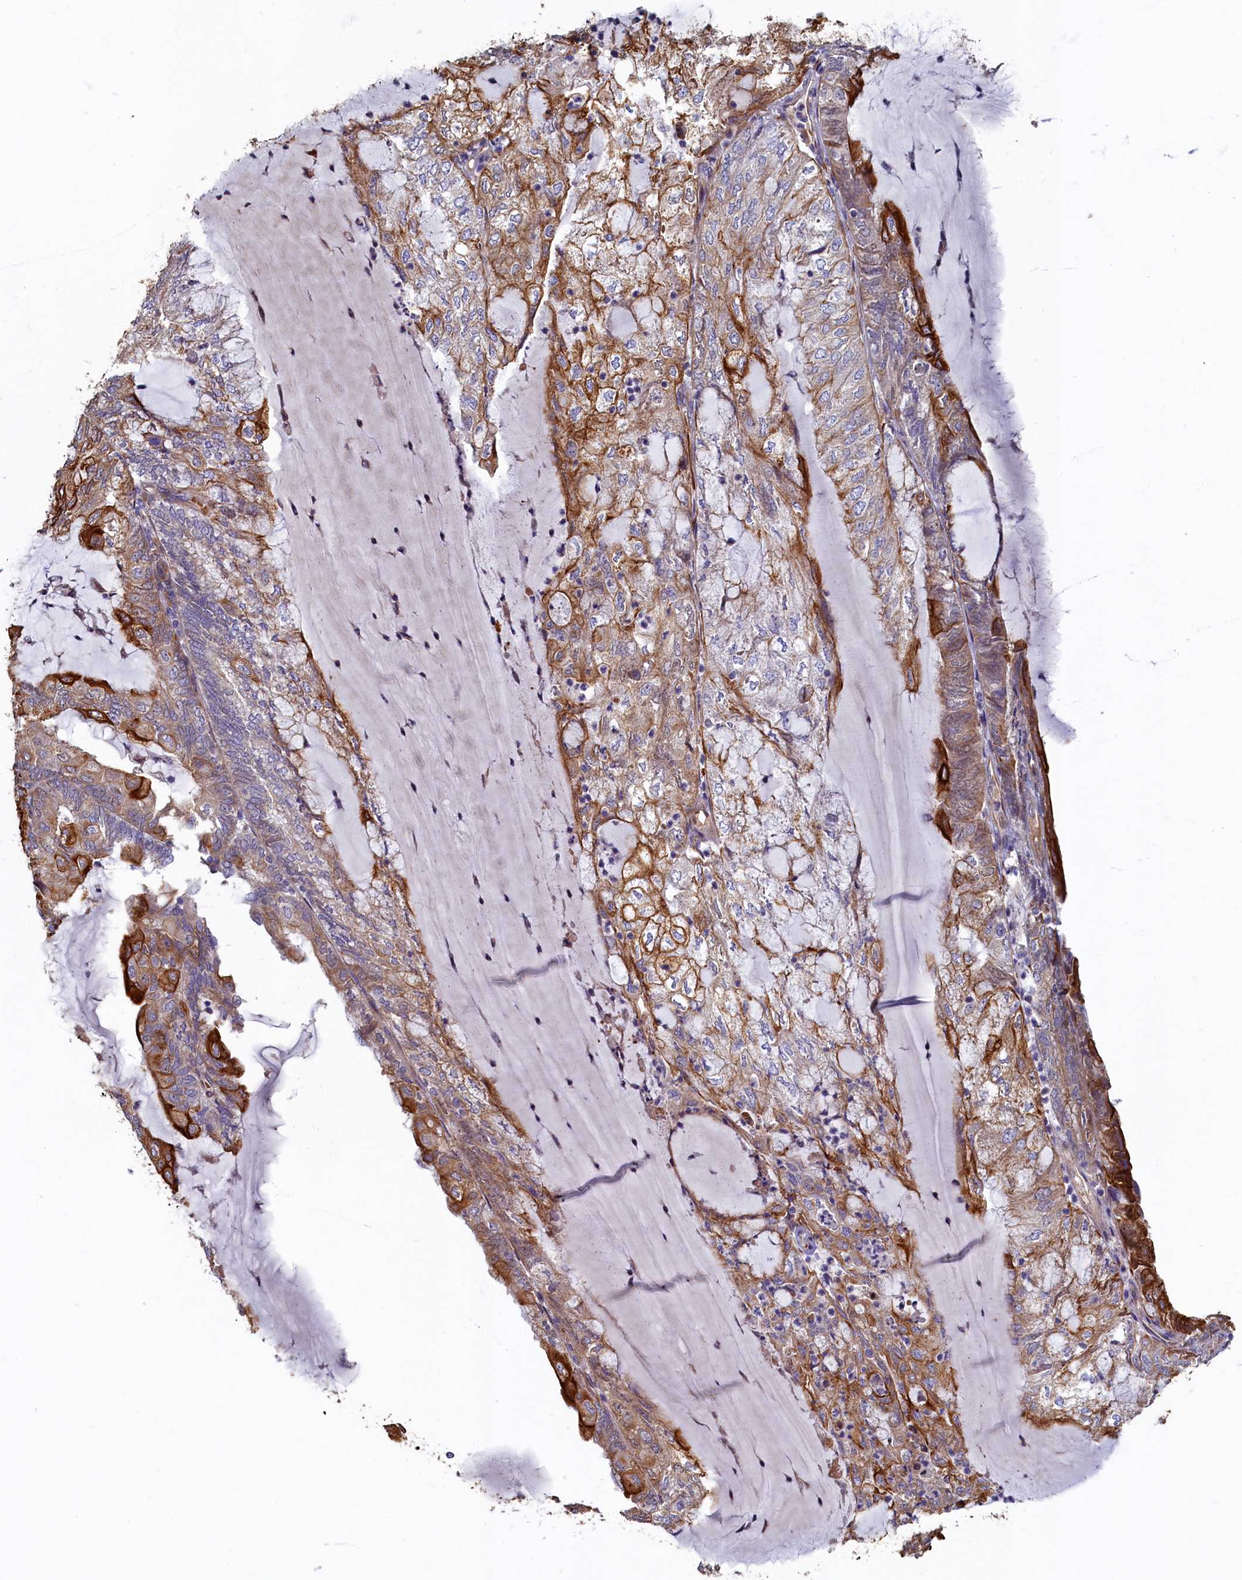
{"staining": {"intensity": "strong", "quantity": "<25%", "location": "cytoplasmic/membranous"}, "tissue": "endometrial cancer", "cell_type": "Tumor cells", "image_type": "cancer", "snomed": [{"axis": "morphology", "description": "Adenocarcinoma, NOS"}, {"axis": "topography", "description": "Endometrium"}], "caption": "Strong cytoplasmic/membranous expression is appreciated in approximately <25% of tumor cells in adenocarcinoma (endometrial). (Stains: DAB in brown, nuclei in blue, Microscopy: brightfield microscopy at high magnification).", "gene": "LRRC57", "patient": {"sex": "female", "age": 81}}